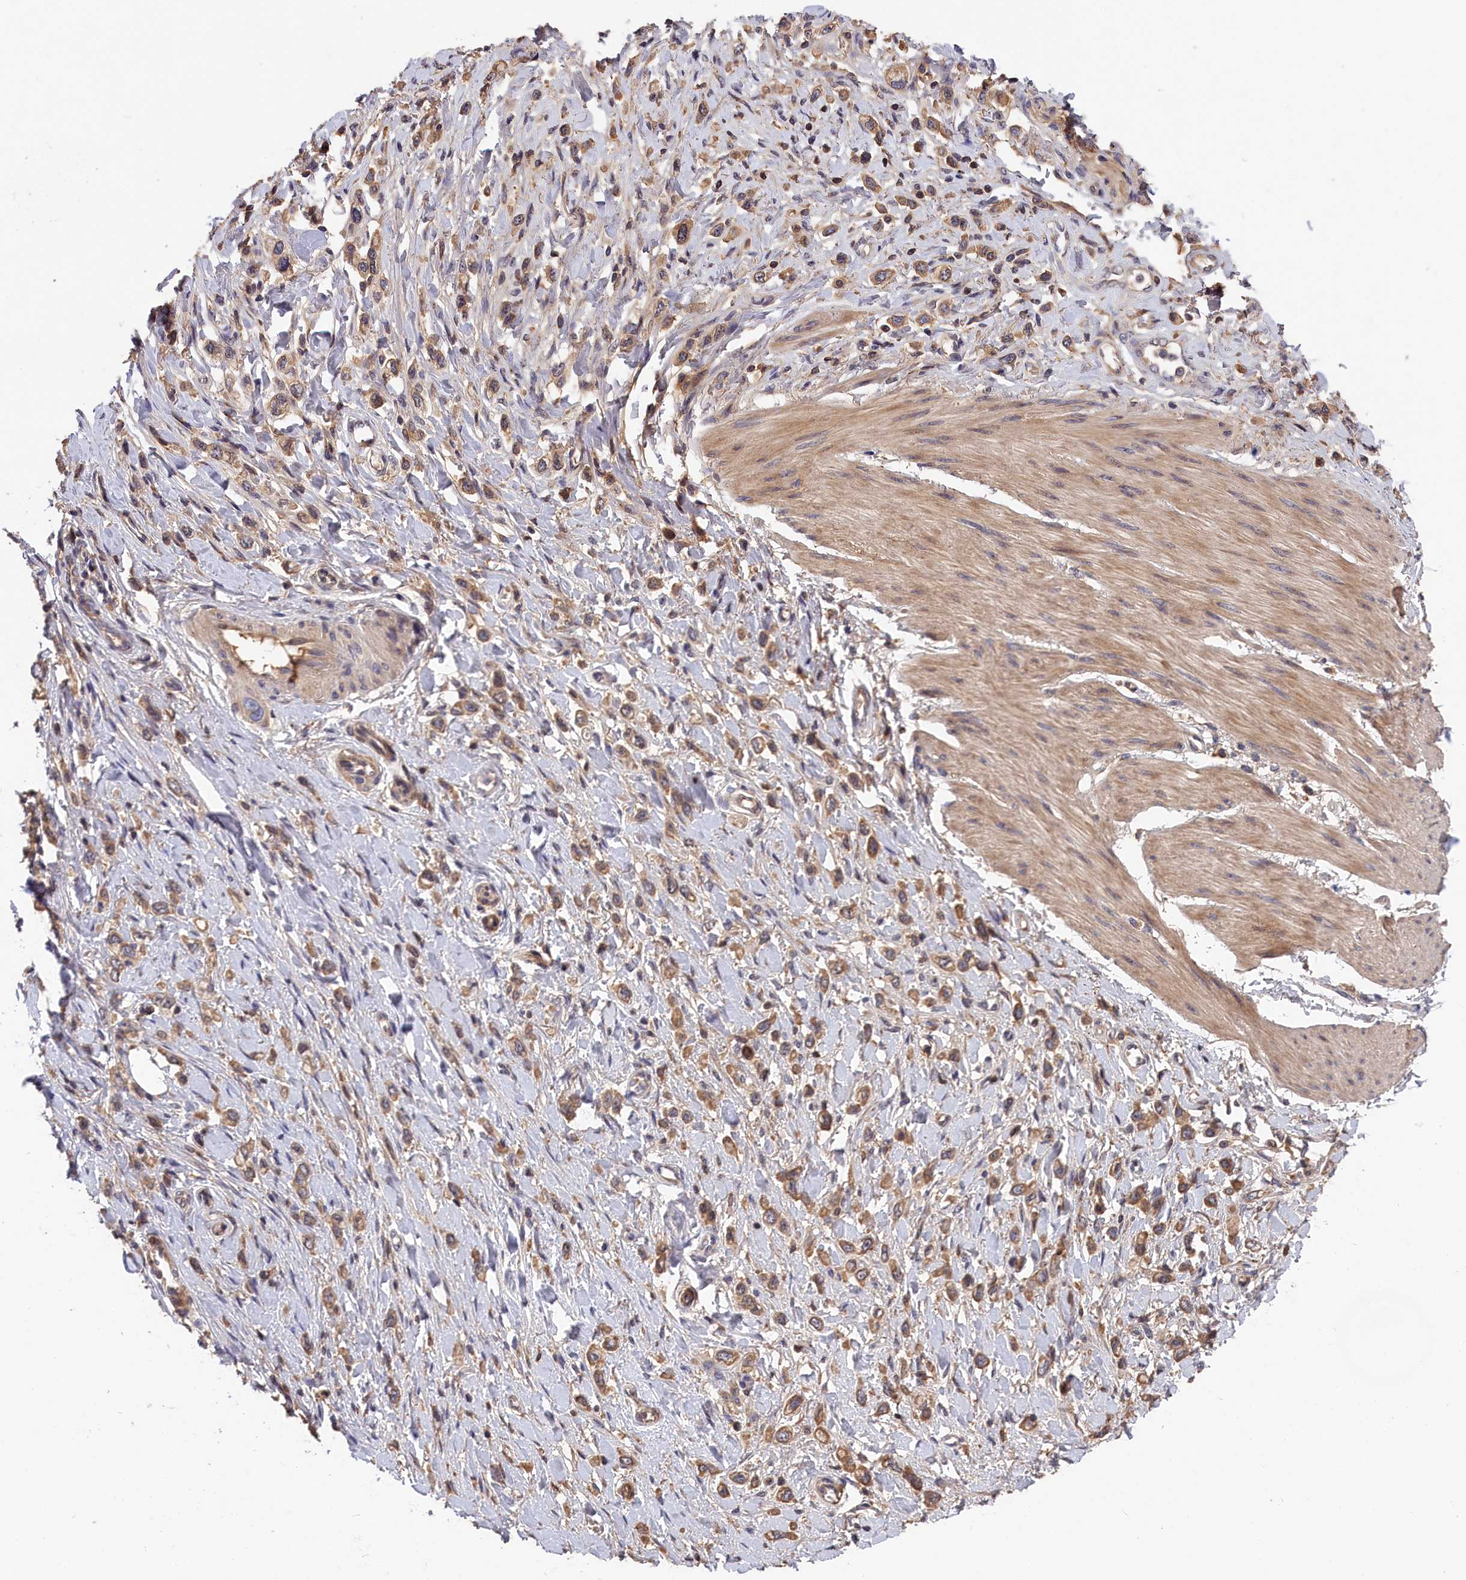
{"staining": {"intensity": "weak", "quantity": ">75%", "location": "cytoplasmic/membranous"}, "tissue": "stomach cancer", "cell_type": "Tumor cells", "image_type": "cancer", "snomed": [{"axis": "morphology", "description": "Adenocarcinoma, NOS"}, {"axis": "topography", "description": "Stomach"}], "caption": "Protein staining by immunohistochemistry displays weak cytoplasmic/membranous positivity in approximately >75% of tumor cells in stomach adenocarcinoma.", "gene": "ITIH1", "patient": {"sex": "female", "age": 65}}